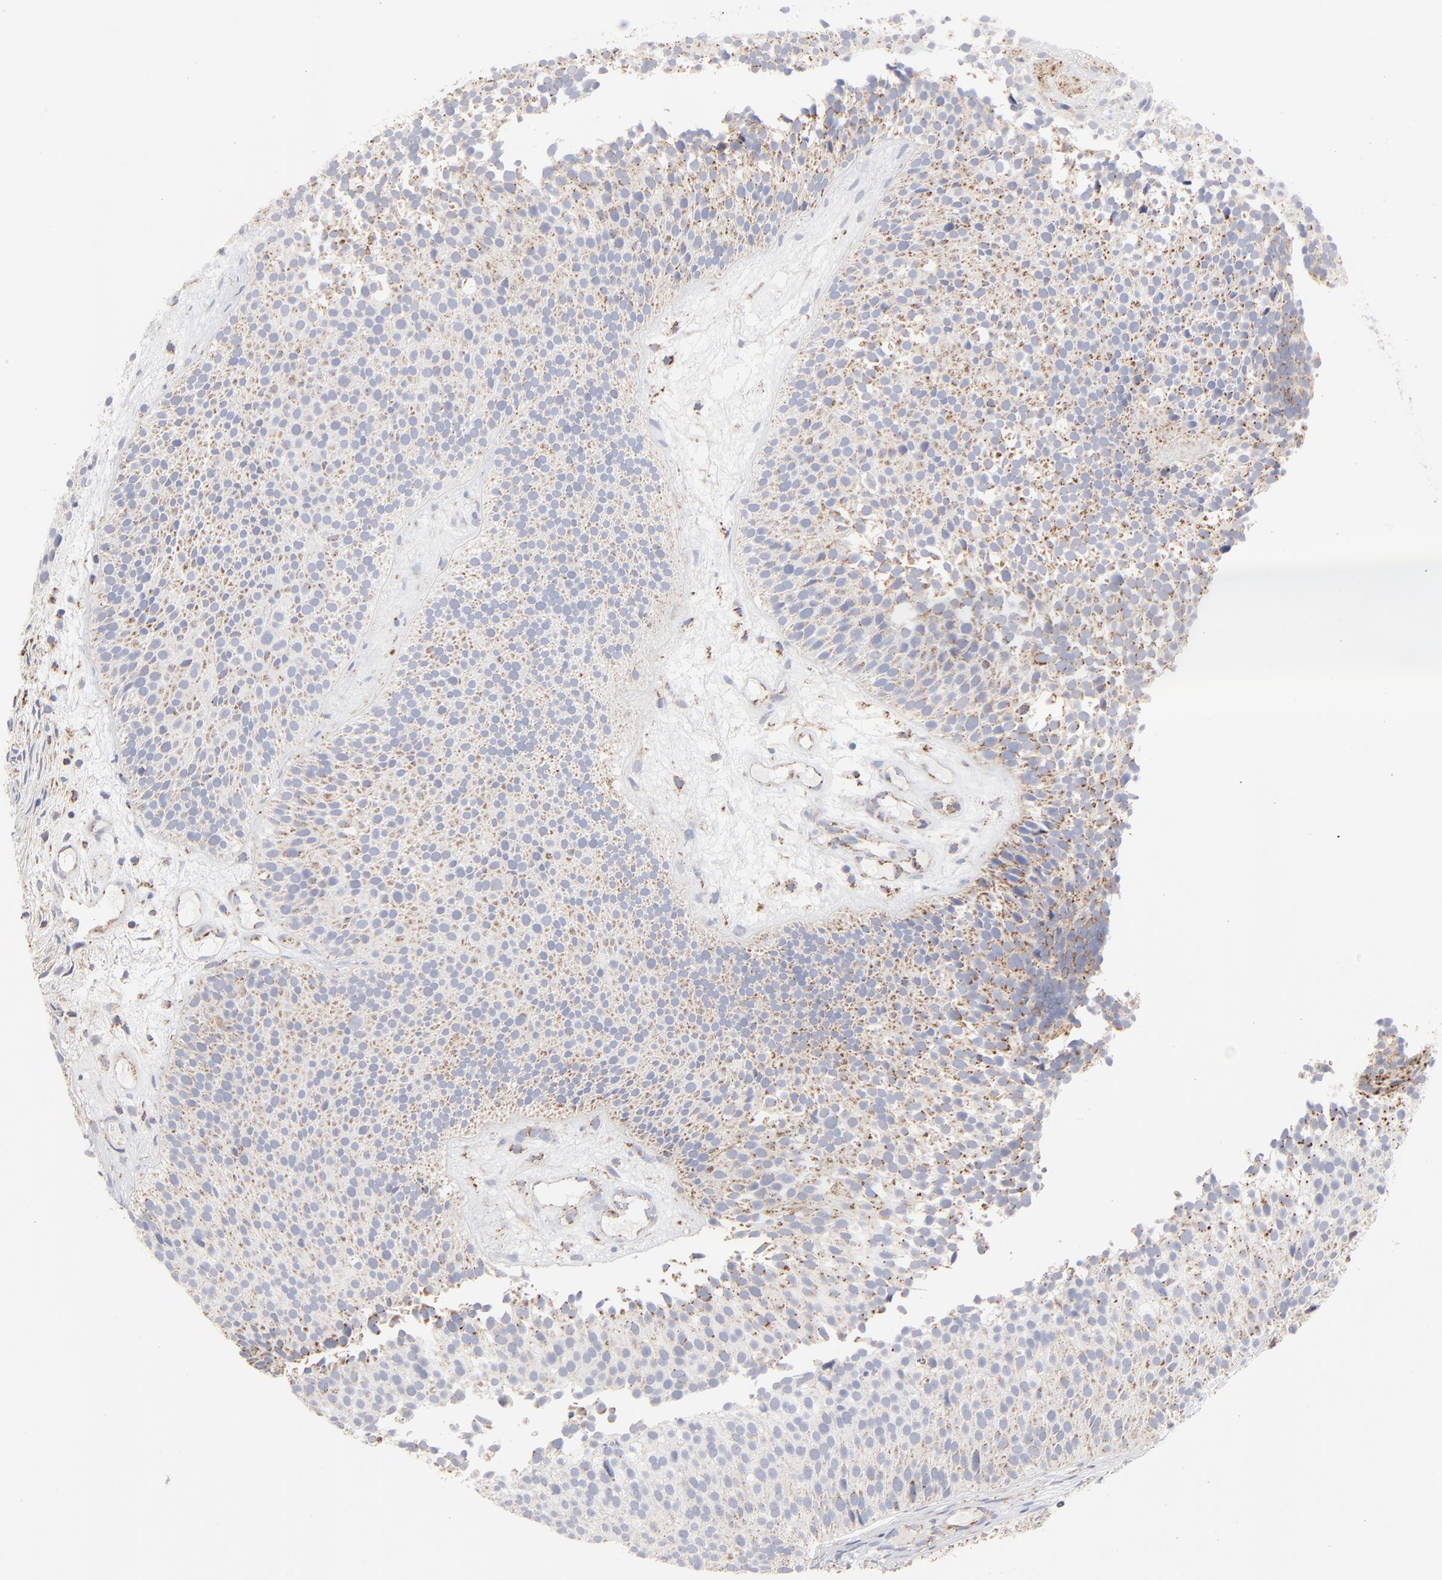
{"staining": {"intensity": "moderate", "quantity": "25%-75%", "location": "cytoplasmic/membranous"}, "tissue": "urothelial cancer", "cell_type": "Tumor cells", "image_type": "cancer", "snomed": [{"axis": "morphology", "description": "Urothelial carcinoma, Low grade"}, {"axis": "topography", "description": "Urinary bladder"}], "caption": "High-magnification brightfield microscopy of low-grade urothelial carcinoma stained with DAB (3,3'-diaminobenzidine) (brown) and counterstained with hematoxylin (blue). tumor cells exhibit moderate cytoplasmic/membranous positivity is seen in approximately25%-75% of cells.", "gene": "ASB3", "patient": {"sex": "male", "age": 85}}